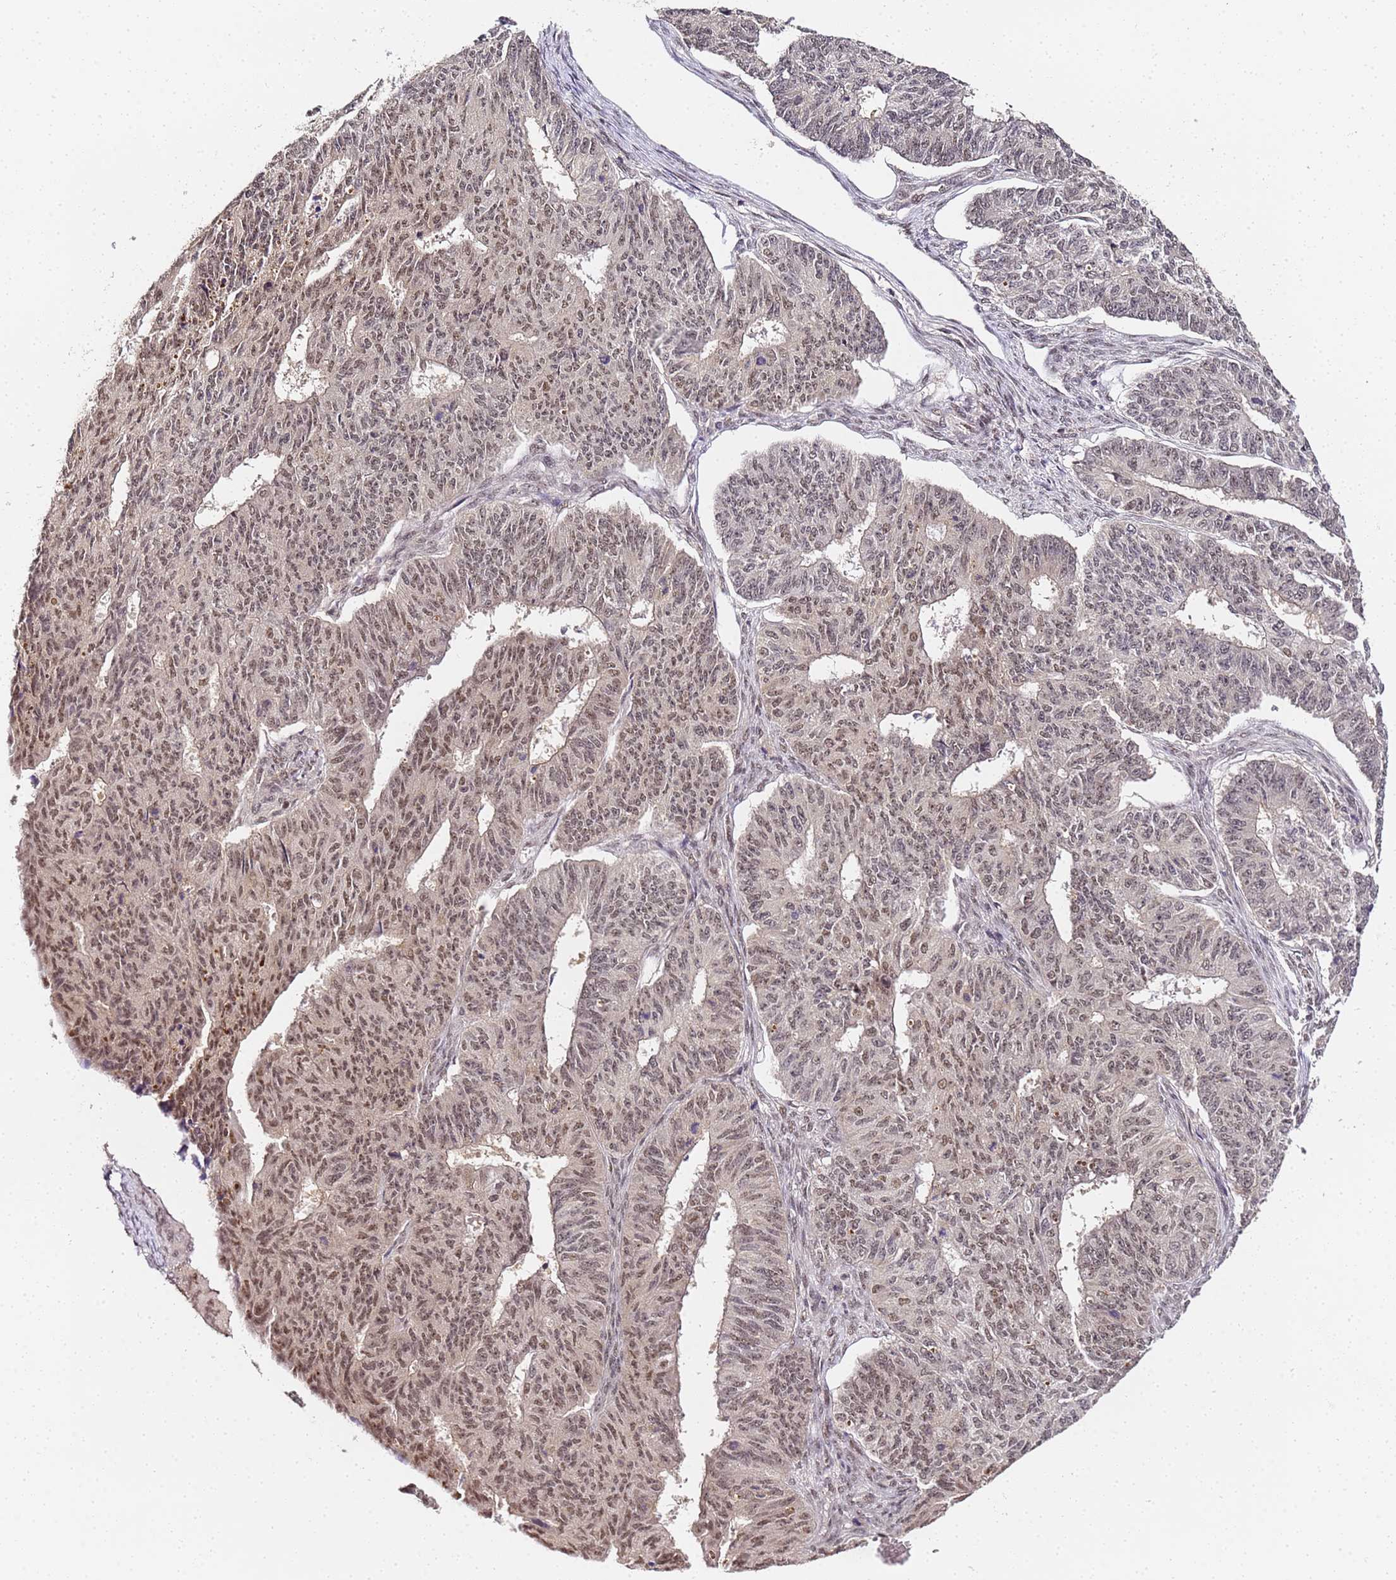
{"staining": {"intensity": "moderate", "quantity": "25%-75%", "location": "nuclear"}, "tissue": "endometrial cancer", "cell_type": "Tumor cells", "image_type": "cancer", "snomed": [{"axis": "morphology", "description": "Adenocarcinoma, NOS"}, {"axis": "topography", "description": "Endometrium"}], "caption": "A medium amount of moderate nuclear staining is present in approximately 25%-75% of tumor cells in adenocarcinoma (endometrial) tissue. (DAB (3,3'-diaminobenzidine) = brown stain, brightfield microscopy at high magnification).", "gene": "LSM3", "patient": {"sex": "female", "age": 32}}